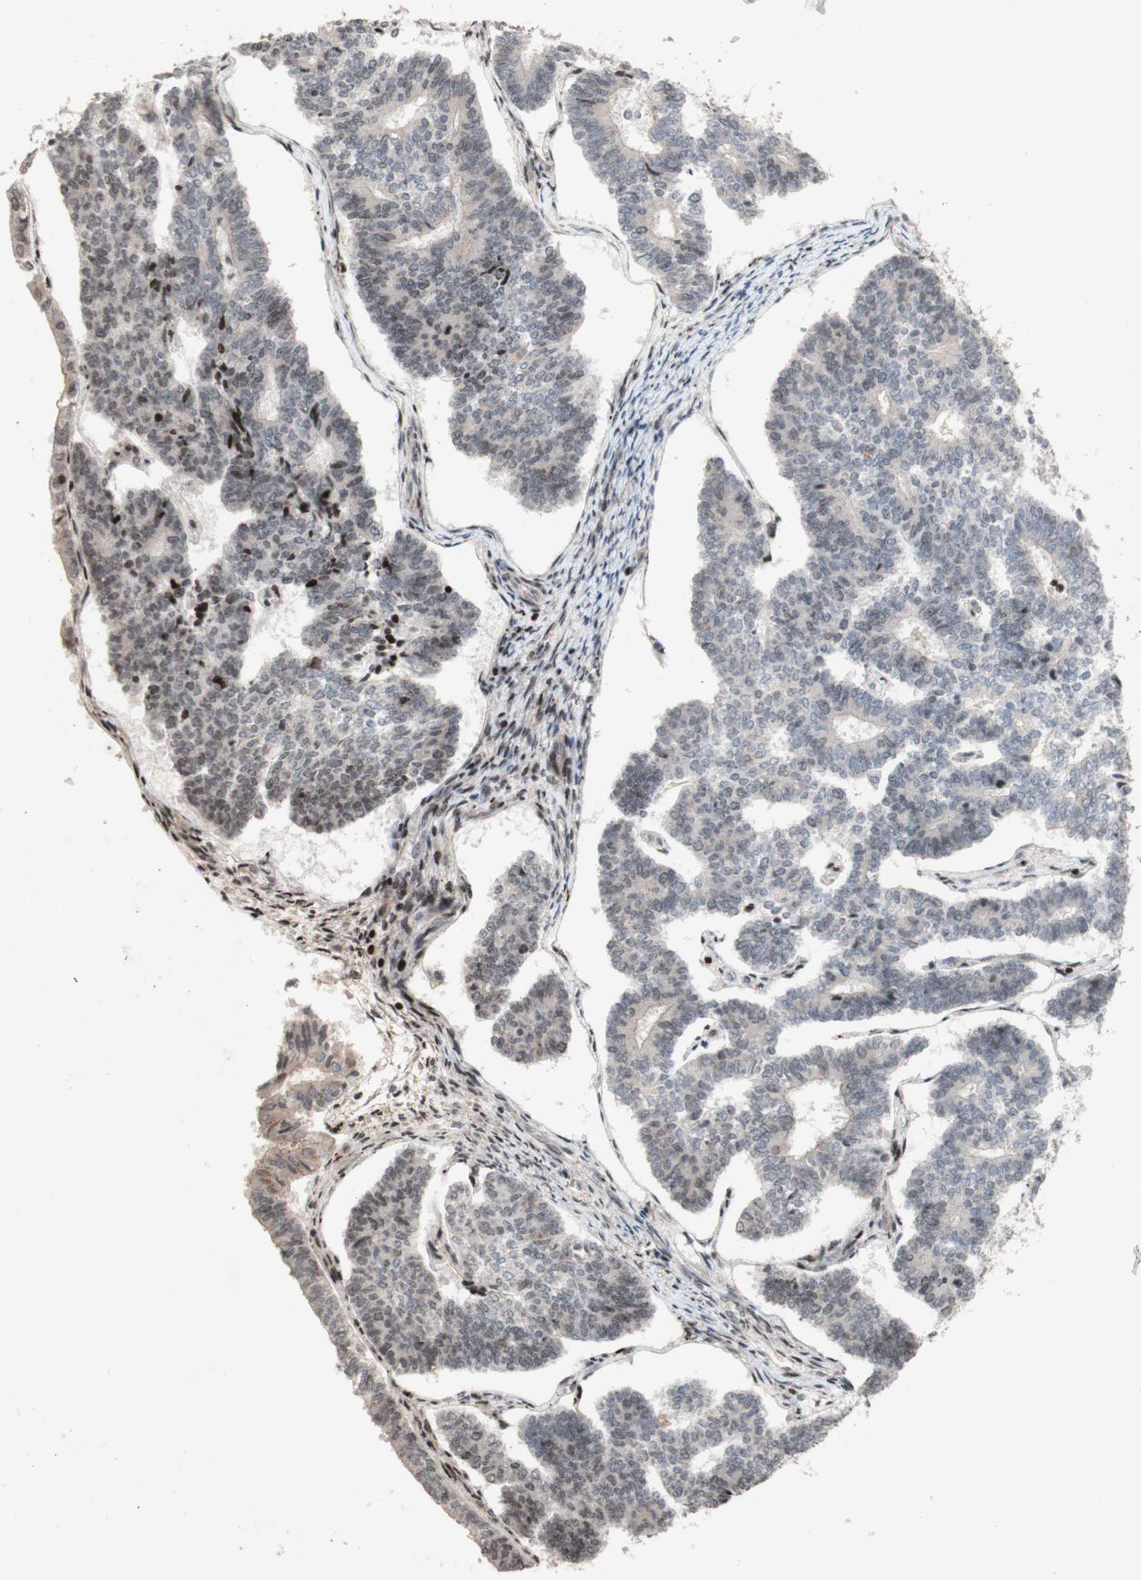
{"staining": {"intensity": "negative", "quantity": "none", "location": "none"}, "tissue": "endometrial cancer", "cell_type": "Tumor cells", "image_type": "cancer", "snomed": [{"axis": "morphology", "description": "Adenocarcinoma, NOS"}, {"axis": "topography", "description": "Endometrium"}], "caption": "Immunohistochemical staining of human endometrial cancer exhibits no significant staining in tumor cells. (DAB immunohistochemistry visualized using brightfield microscopy, high magnification).", "gene": "POLA1", "patient": {"sex": "female", "age": 70}}